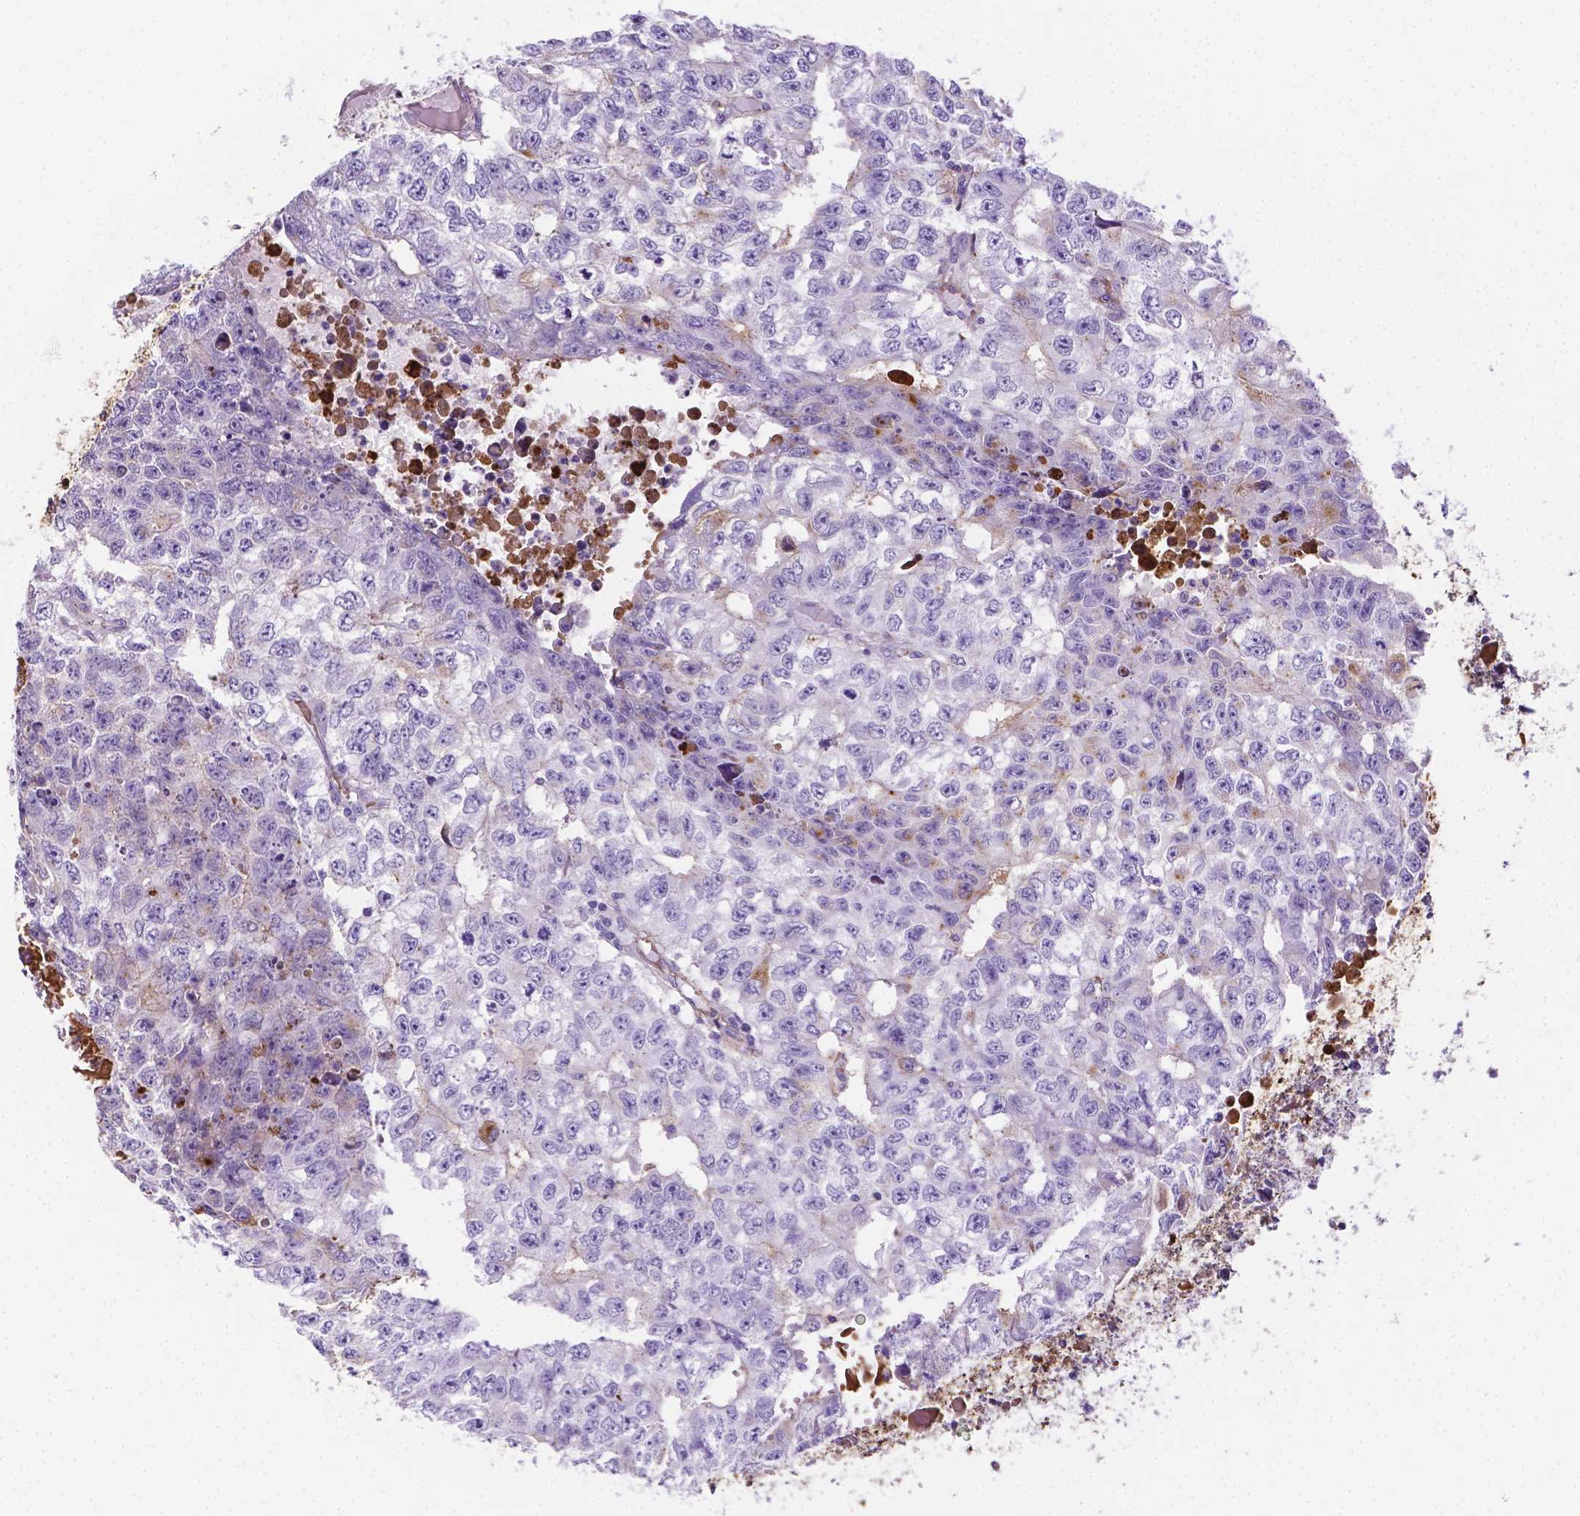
{"staining": {"intensity": "negative", "quantity": "none", "location": "none"}, "tissue": "testis cancer", "cell_type": "Tumor cells", "image_type": "cancer", "snomed": [{"axis": "morphology", "description": "Carcinoma, Embryonal, NOS"}, {"axis": "morphology", "description": "Teratoma, malignant, NOS"}, {"axis": "topography", "description": "Testis"}], "caption": "Immunohistochemical staining of human teratoma (malignant) (testis) shows no significant expression in tumor cells.", "gene": "APOE", "patient": {"sex": "male", "age": 24}}